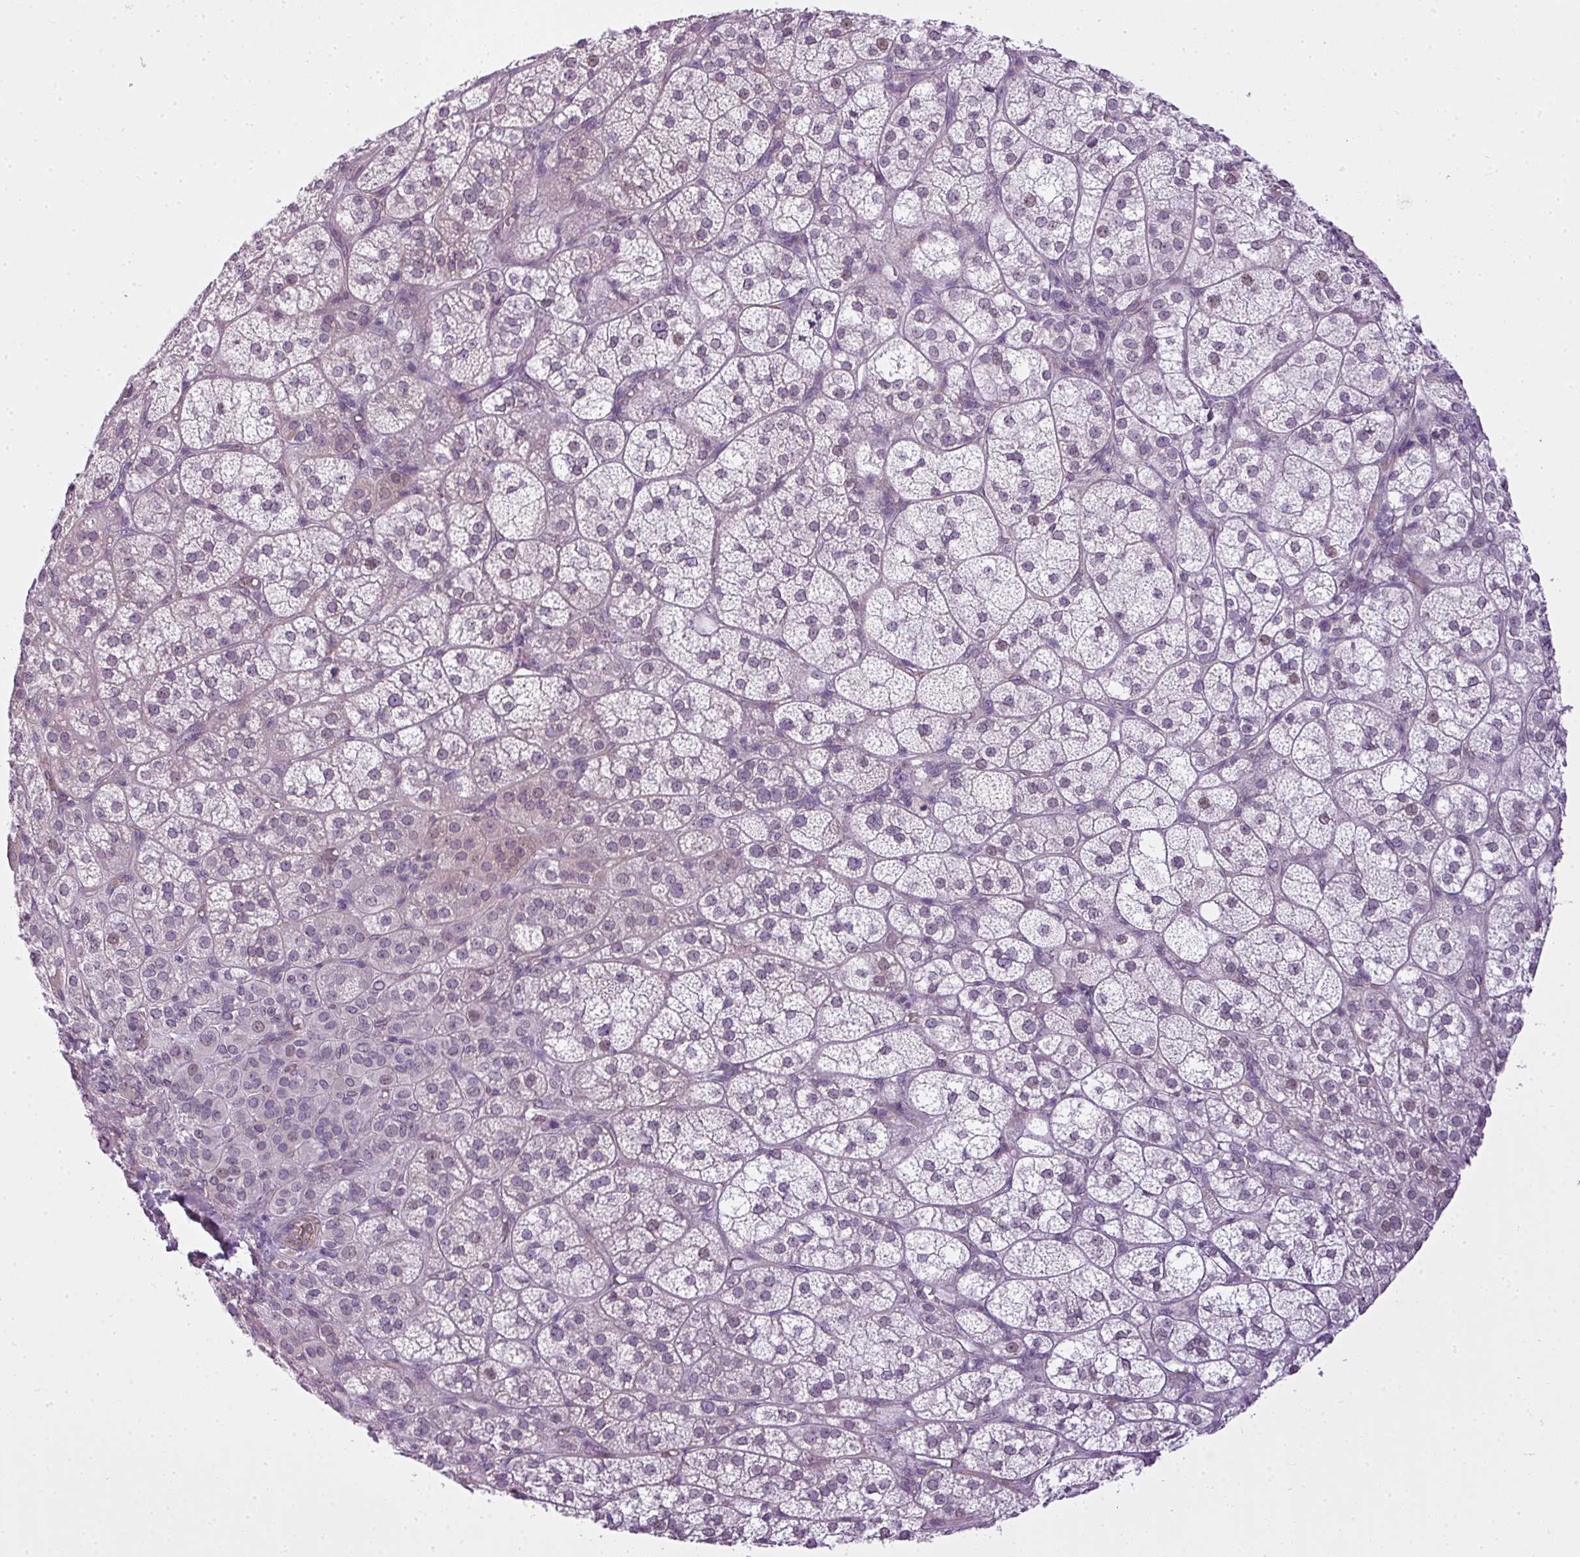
{"staining": {"intensity": "weak", "quantity": "<25%", "location": "nuclear"}, "tissue": "adrenal gland", "cell_type": "Glandular cells", "image_type": "normal", "snomed": [{"axis": "morphology", "description": "Normal tissue, NOS"}, {"axis": "topography", "description": "Adrenal gland"}], "caption": "This is an immunohistochemistry (IHC) image of benign adrenal gland. There is no positivity in glandular cells.", "gene": "COX18", "patient": {"sex": "female", "age": 60}}